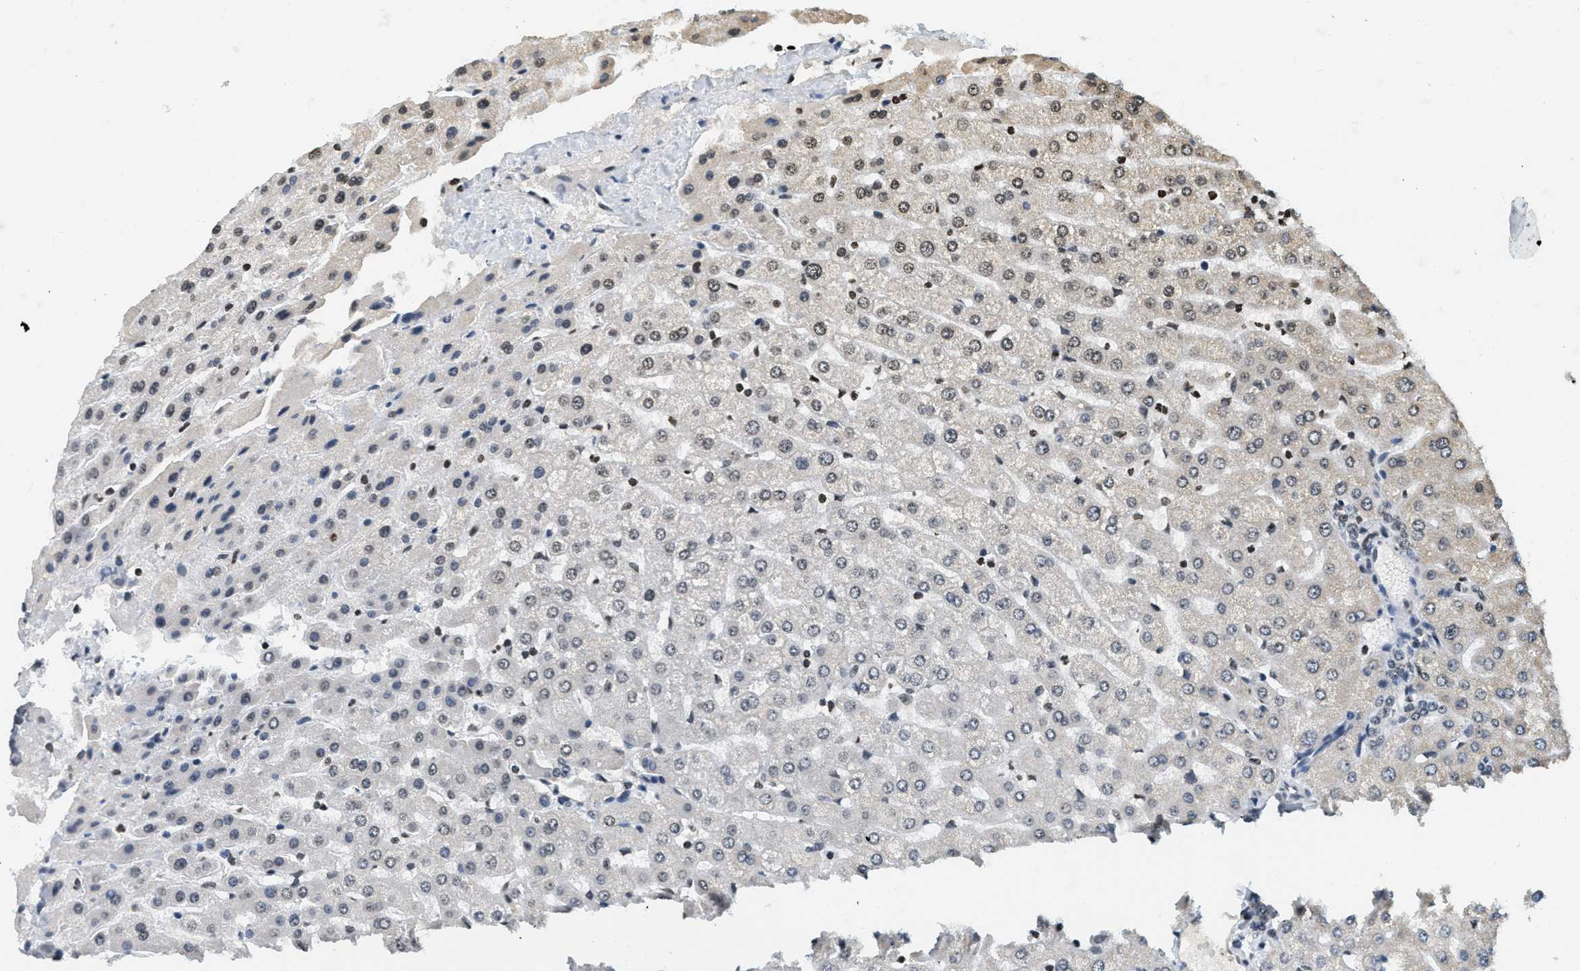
{"staining": {"intensity": "weak", "quantity": "25%-75%", "location": "nuclear"}, "tissue": "liver", "cell_type": "Cholangiocytes", "image_type": "normal", "snomed": [{"axis": "morphology", "description": "Normal tissue, NOS"}, {"axis": "morphology", "description": "Fibrosis, NOS"}, {"axis": "topography", "description": "Liver"}], "caption": "Approximately 25%-75% of cholangiocytes in benign human liver exhibit weak nuclear protein expression as visualized by brown immunohistochemical staining.", "gene": "LDB2", "patient": {"sex": "female", "age": 29}}